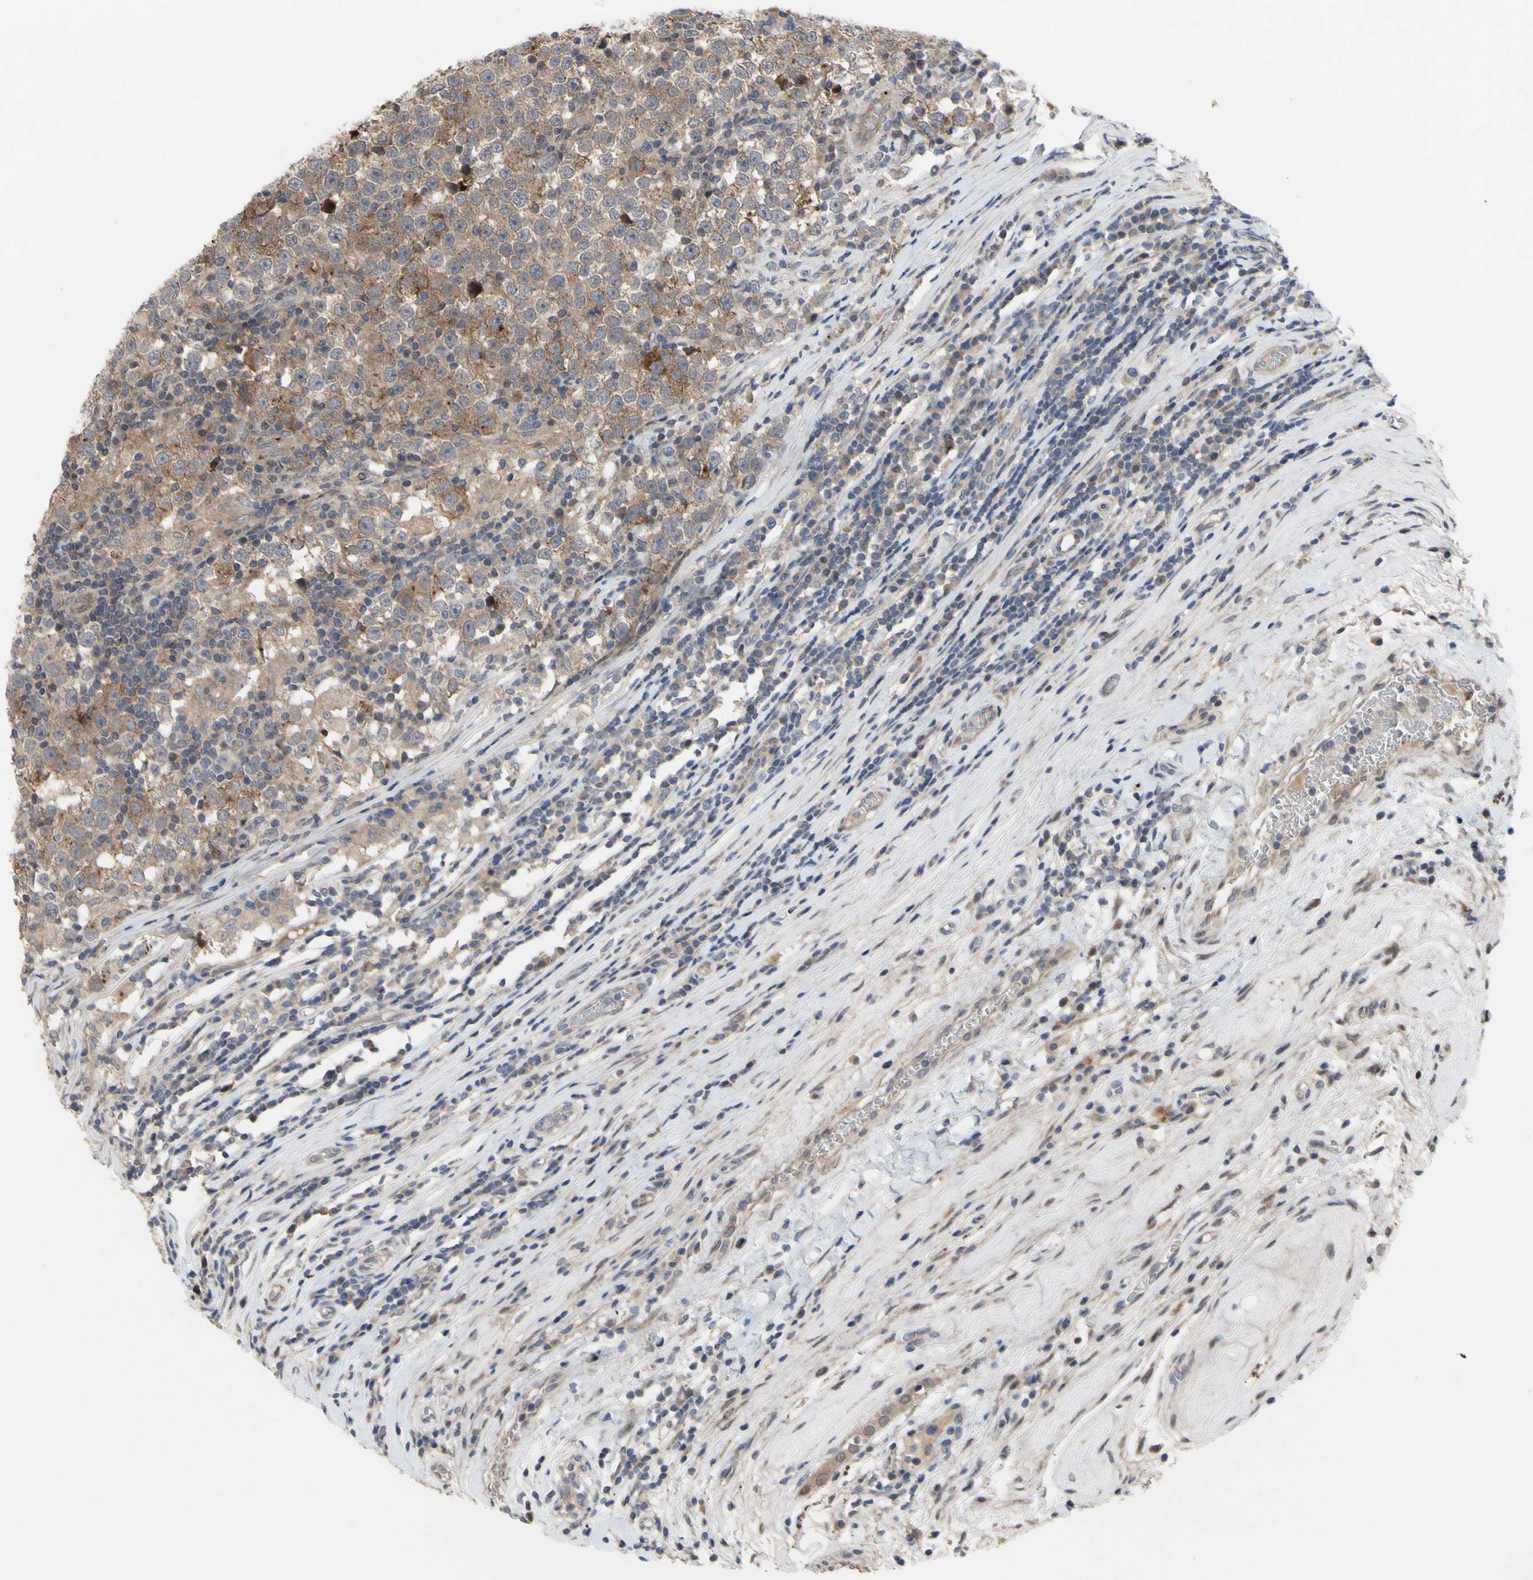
{"staining": {"intensity": "moderate", "quantity": ">75%", "location": "cytoplasmic/membranous"}, "tissue": "testis cancer", "cell_type": "Tumor cells", "image_type": "cancer", "snomed": [{"axis": "morphology", "description": "Seminoma, NOS"}, {"axis": "topography", "description": "Testis"}], "caption": "This histopathology image displays testis cancer stained with immunohistochemistry (IHC) to label a protein in brown. The cytoplasmic/membranous of tumor cells show moderate positivity for the protein. Nuclei are counter-stained blue.", "gene": "OAZ1", "patient": {"sex": "male", "age": 43}}